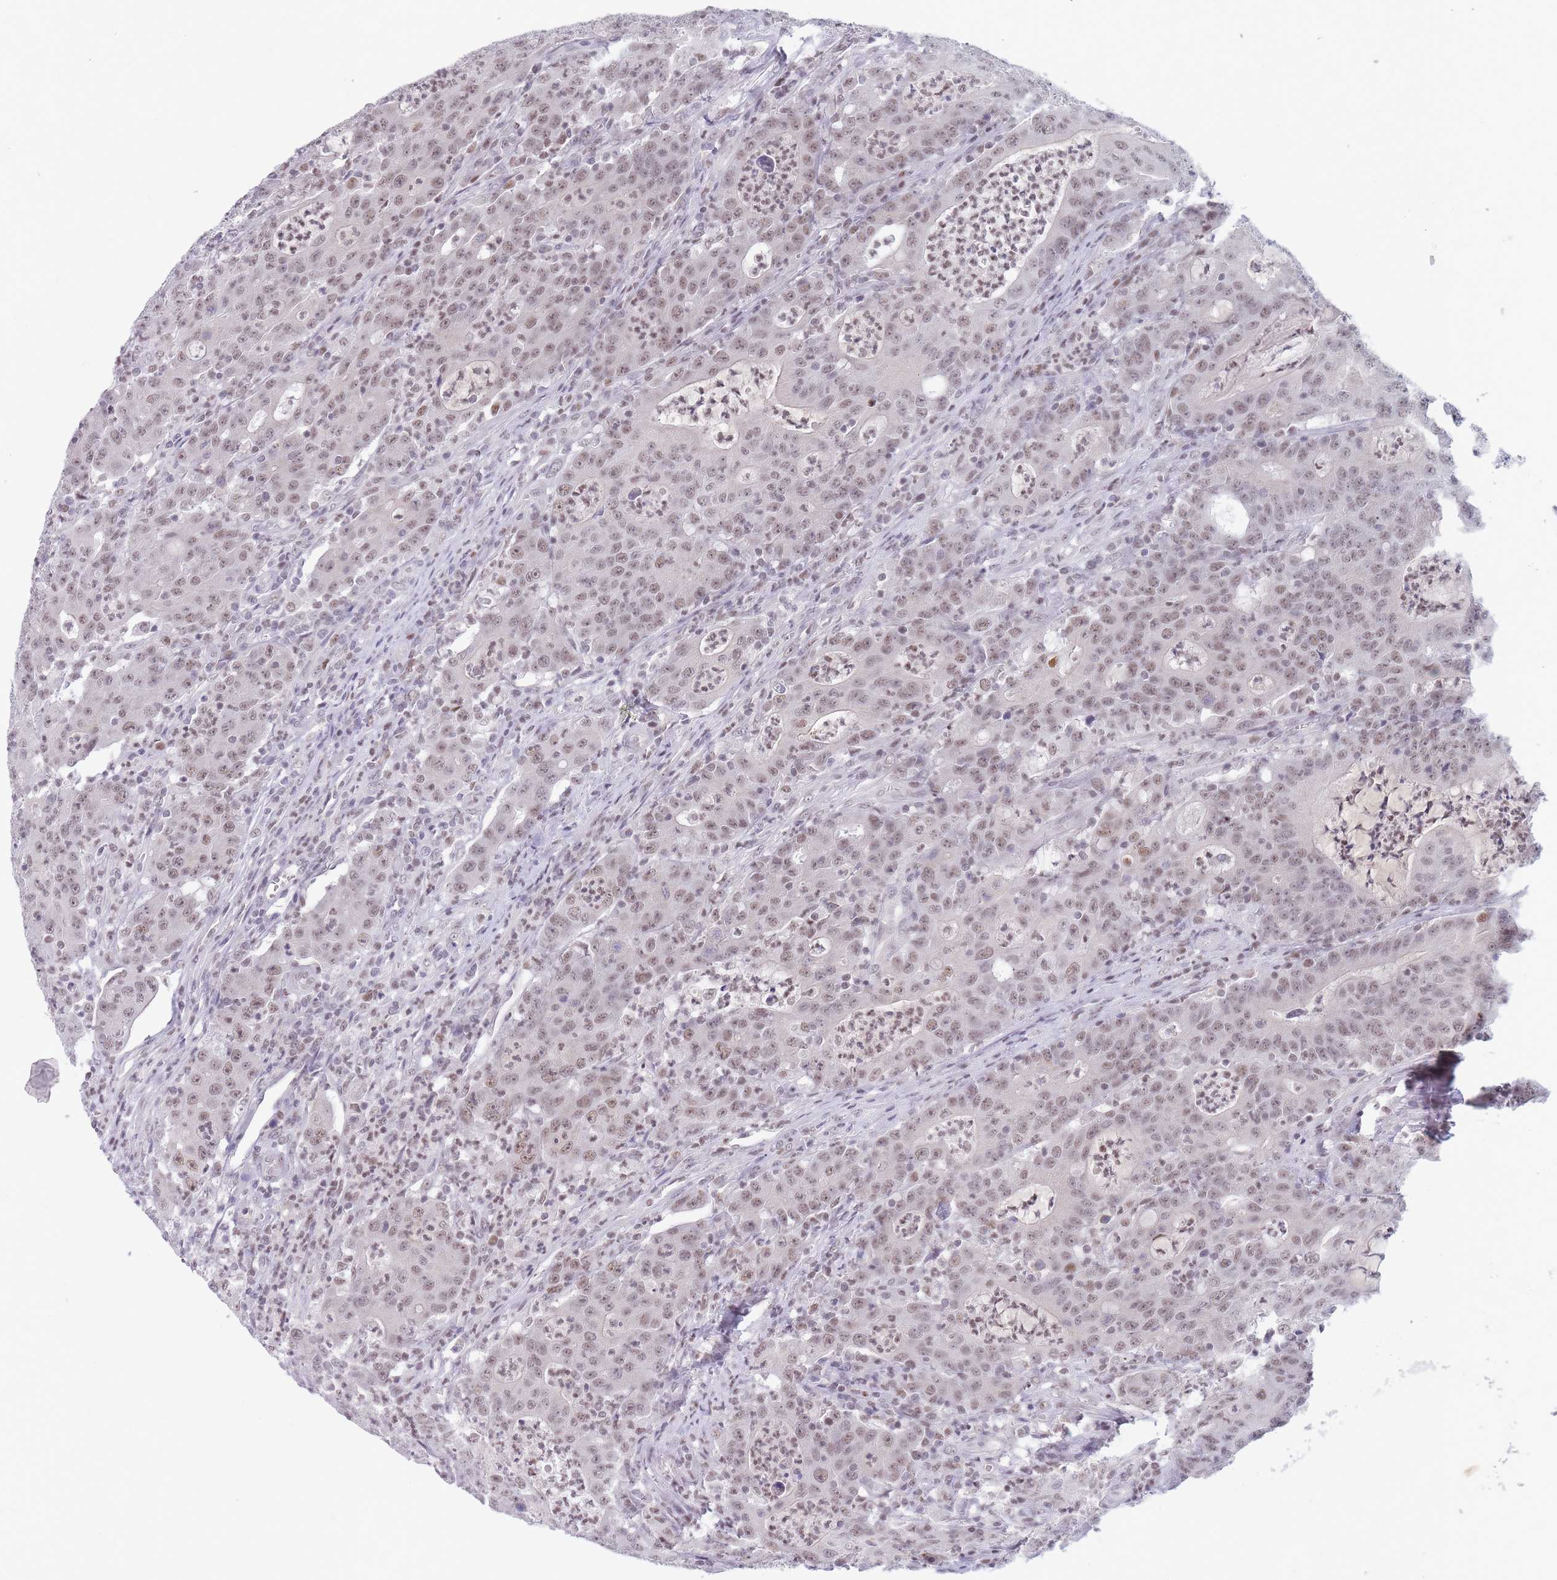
{"staining": {"intensity": "moderate", "quantity": ">75%", "location": "nuclear"}, "tissue": "colorectal cancer", "cell_type": "Tumor cells", "image_type": "cancer", "snomed": [{"axis": "morphology", "description": "Adenocarcinoma, NOS"}, {"axis": "topography", "description": "Colon"}], "caption": "Immunohistochemical staining of human adenocarcinoma (colorectal) displays moderate nuclear protein expression in approximately >75% of tumor cells.", "gene": "ARID3B", "patient": {"sex": "male", "age": 83}}